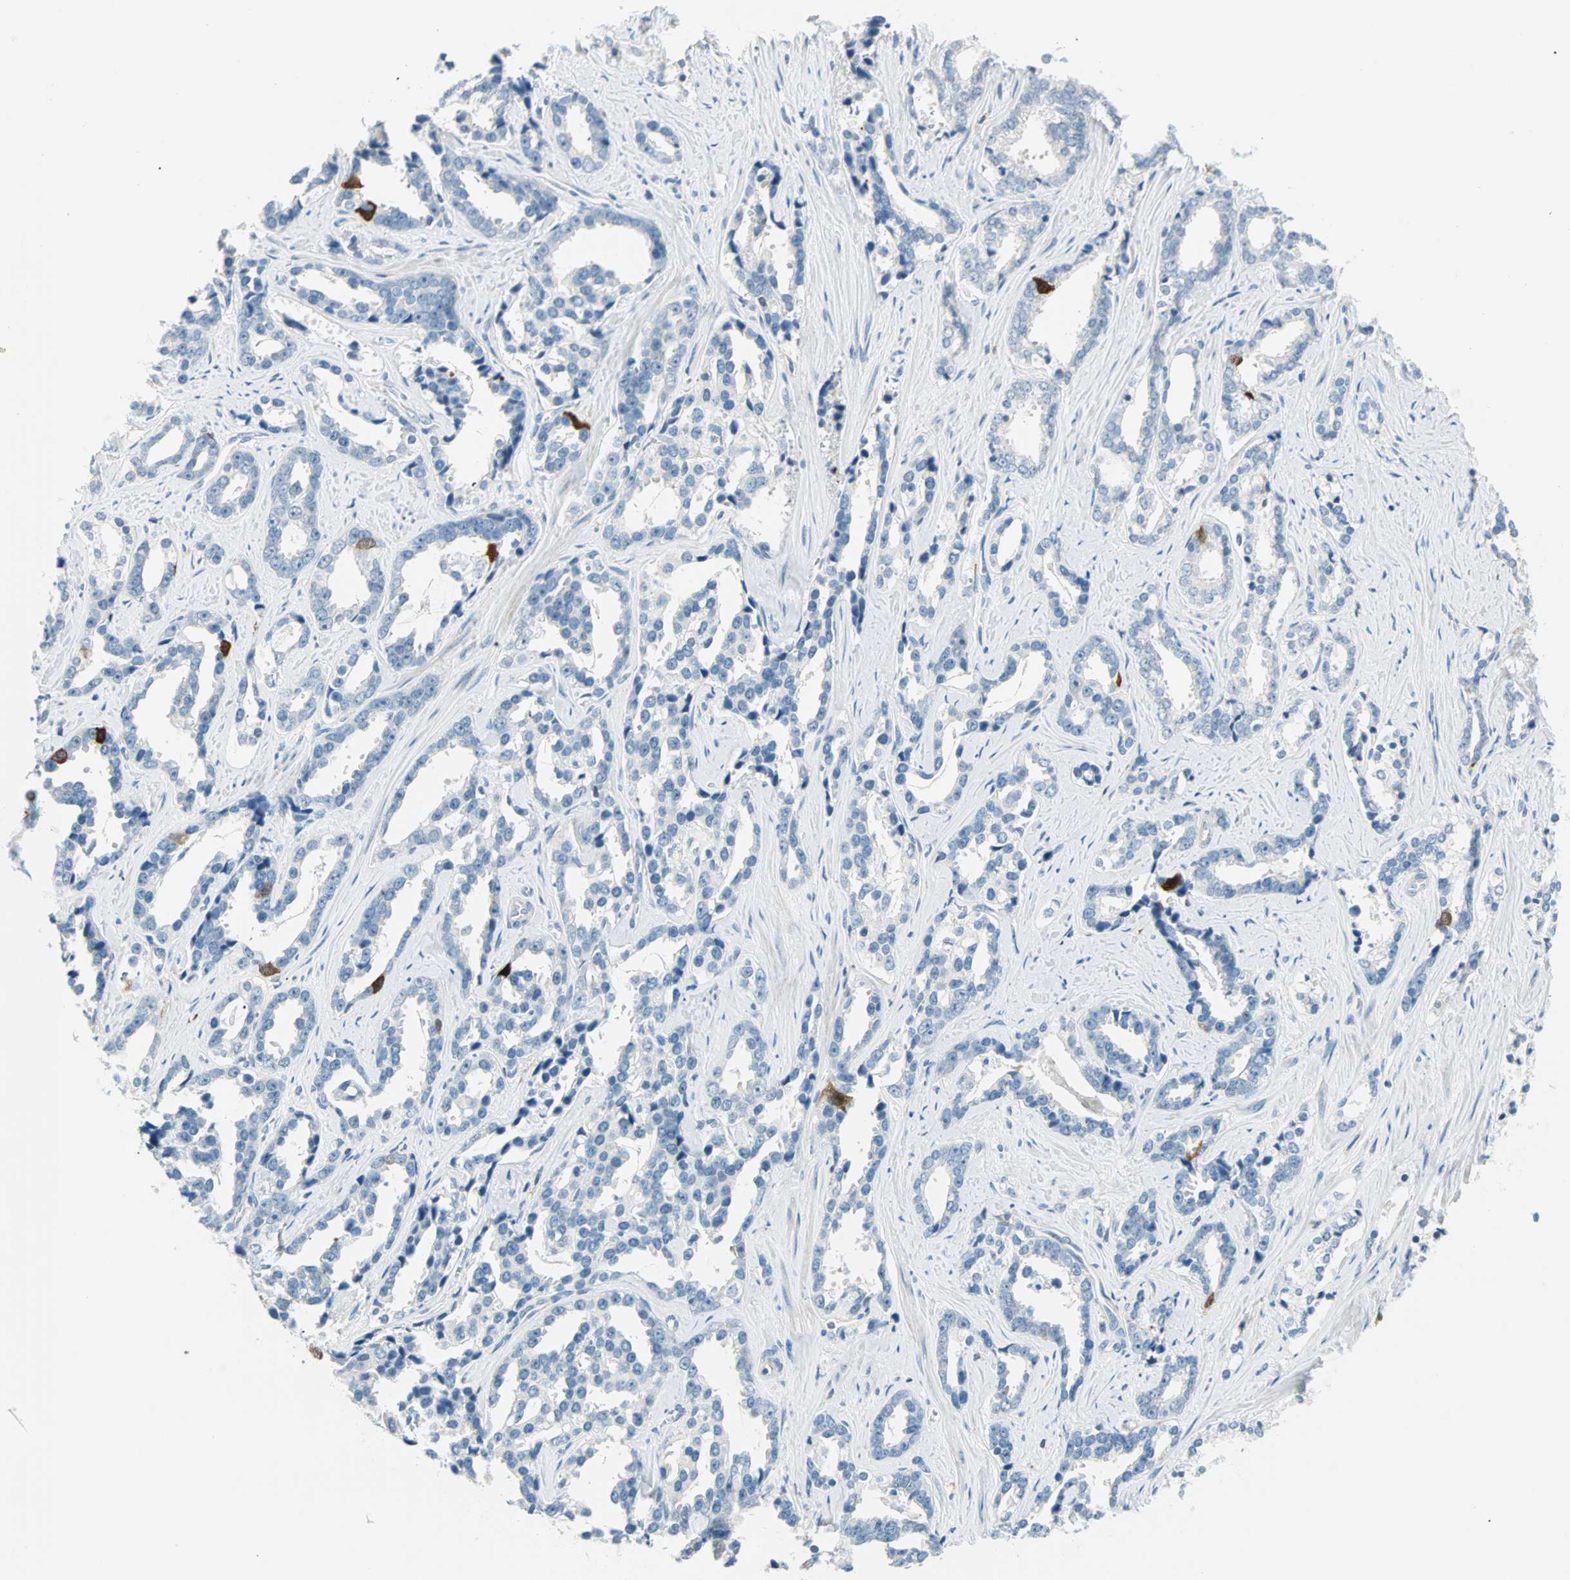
{"staining": {"intensity": "moderate", "quantity": "<25%", "location": "cytoplasmic/membranous,nuclear"}, "tissue": "prostate cancer", "cell_type": "Tumor cells", "image_type": "cancer", "snomed": [{"axis": "morphology", "description": "Adenocarcinoma, High grade"}, {"axis": "topography", "description": "Prostate"}], "caption": "A photomicrograph of human high-grade adenocarcinoma (prostate) stained for a protein exhibits moderate cytoplasmic/membranous and nuclear brown staining in tumor cells.", "gene": "PTTG1", "patient": {"sex": "male", "age": 67}}